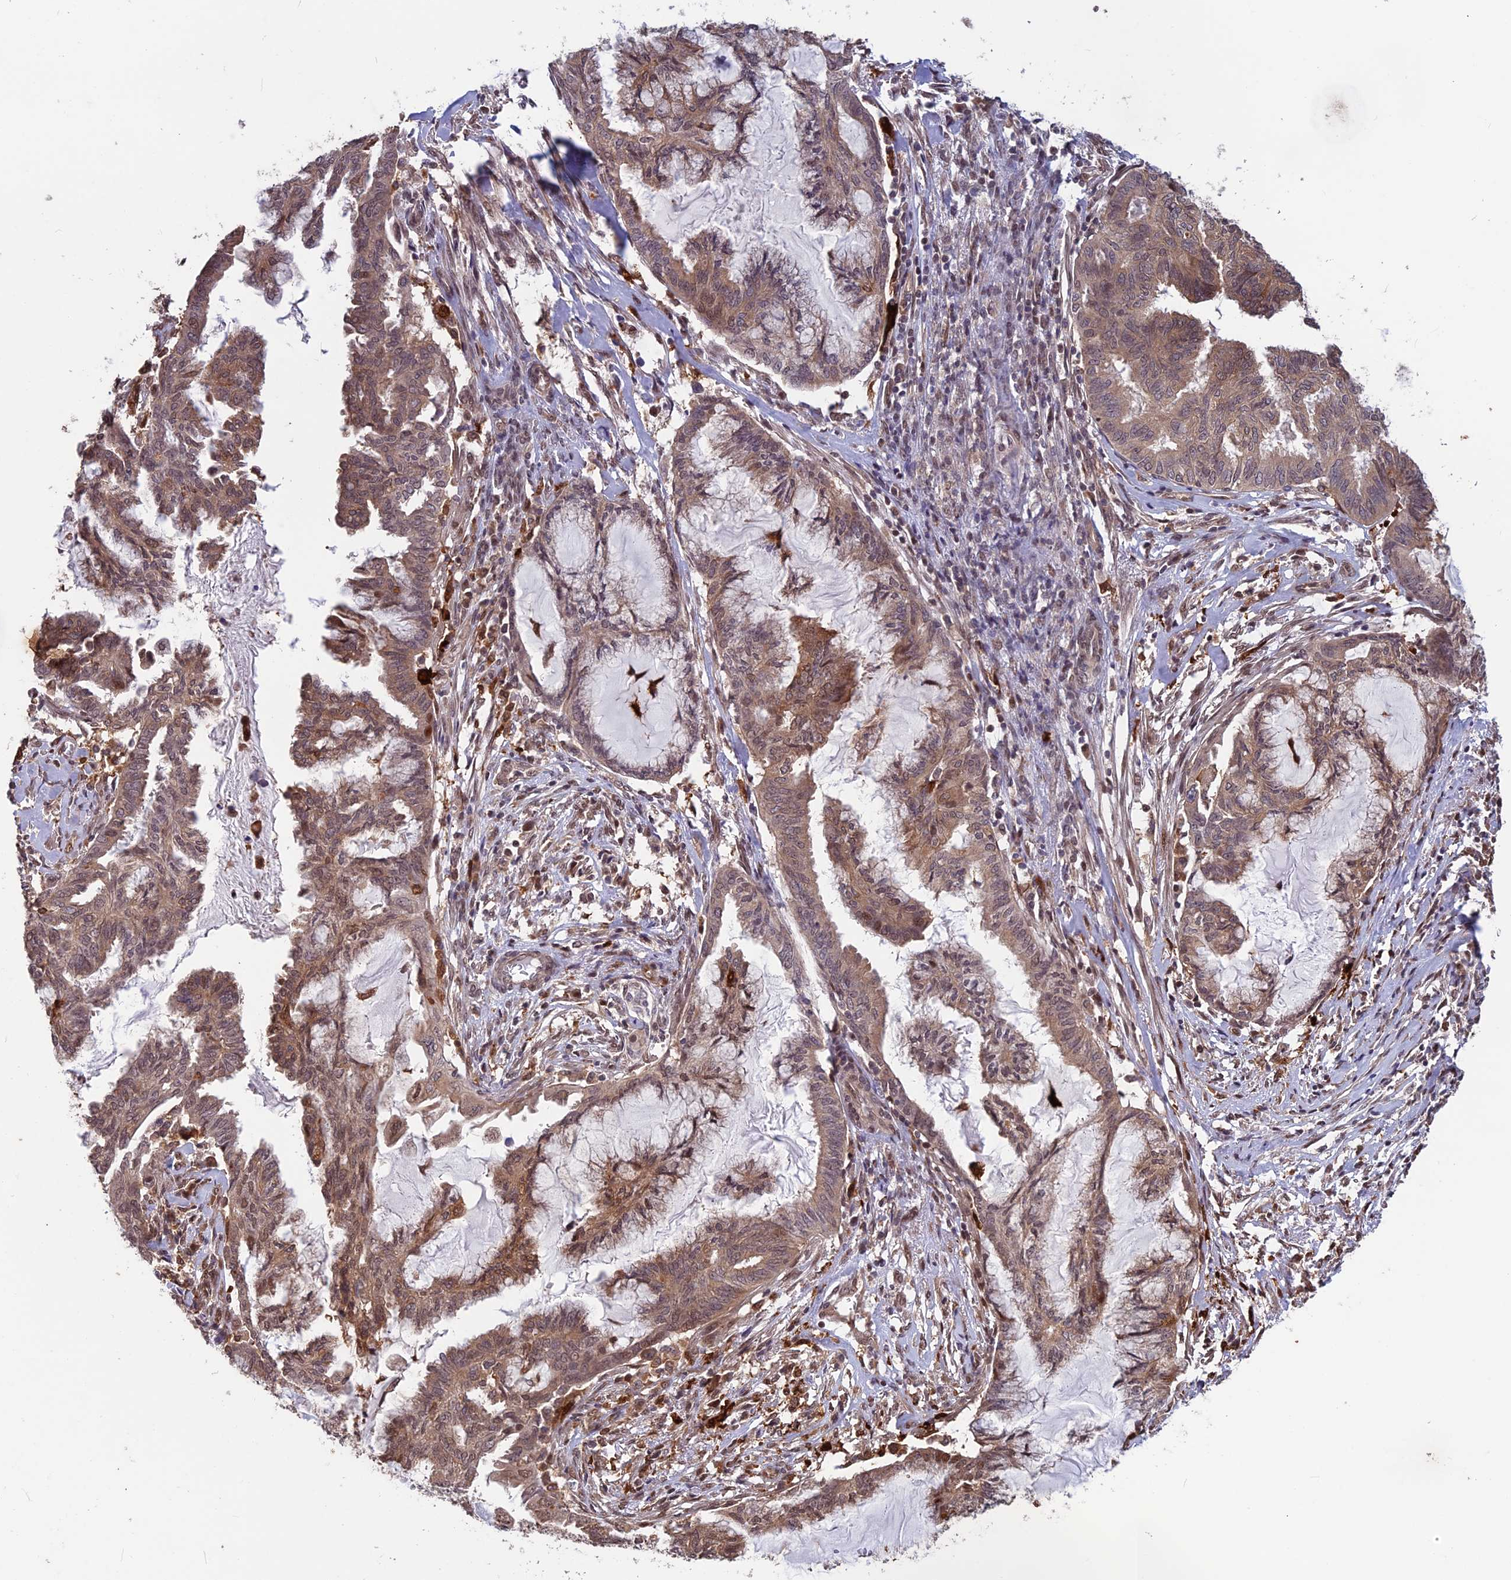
{"staining": {"intensity": "weak", "quantity": ">75%", "location": "cytoplasmic/membranous,nuclear"}, "tissue": "endometrial cancer", "cell_type": "Tumor cells", "image_type": "cancer", "snomed": [{"axis": "morphology", "description": "Adenocarcinoma, NOS"}, {"axis": "topography", "description": "Endometrium"}], "caption": "Immunohistochemistry image of neoplastic tissue: endometrial cancer stained using IHC exhibits low levels of weak protein expression localized specifically in the cytoplasmic/membranous and nuclear of tumor cells, appearing as a cytoplasmic/membranous and nuclear brown color.", "gene": "MAST2", "patient": {"sex": "female", "age": 86}}